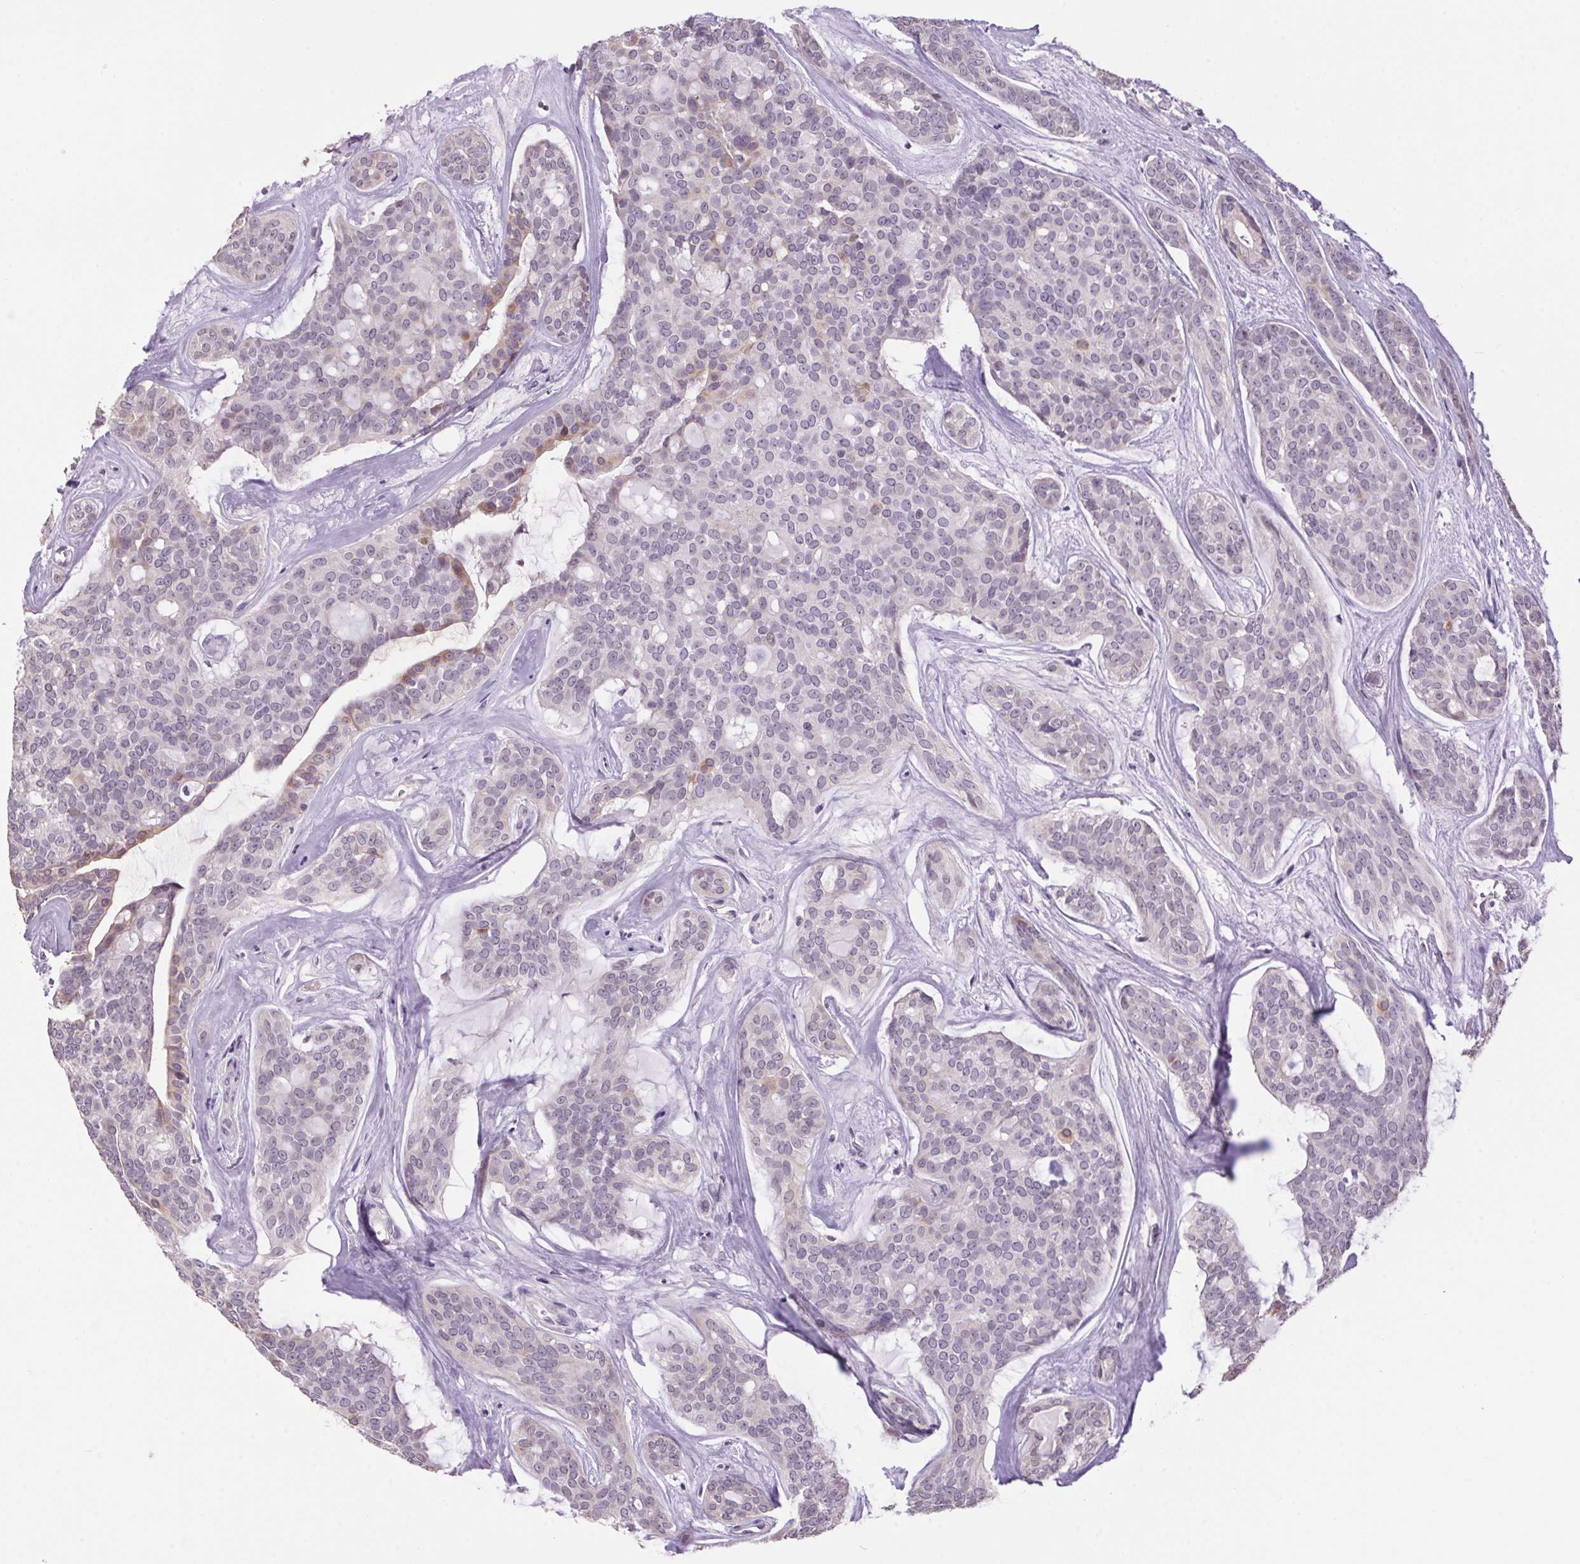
{"staining": {"intensity": "weak", "quantity": "<25%", "location": "cytoplasmic/membranous,nuclear"}, "tissue": "head and neck cancer", "cell_type": "Tumor cells", "image_type": "cancer", "snomed": [{"axis": "morphology", "description": "Adenocarcinoma, NOS"}, {"axis": "topography", "description": "Head-Neck"}], "caption": "Immunohistochemical staining of human head and neck adenocarcinoma displays no significant positivity in tumor cells.", "gene": "VWA3B", "patient": {"sex": "male", "age": 66}}